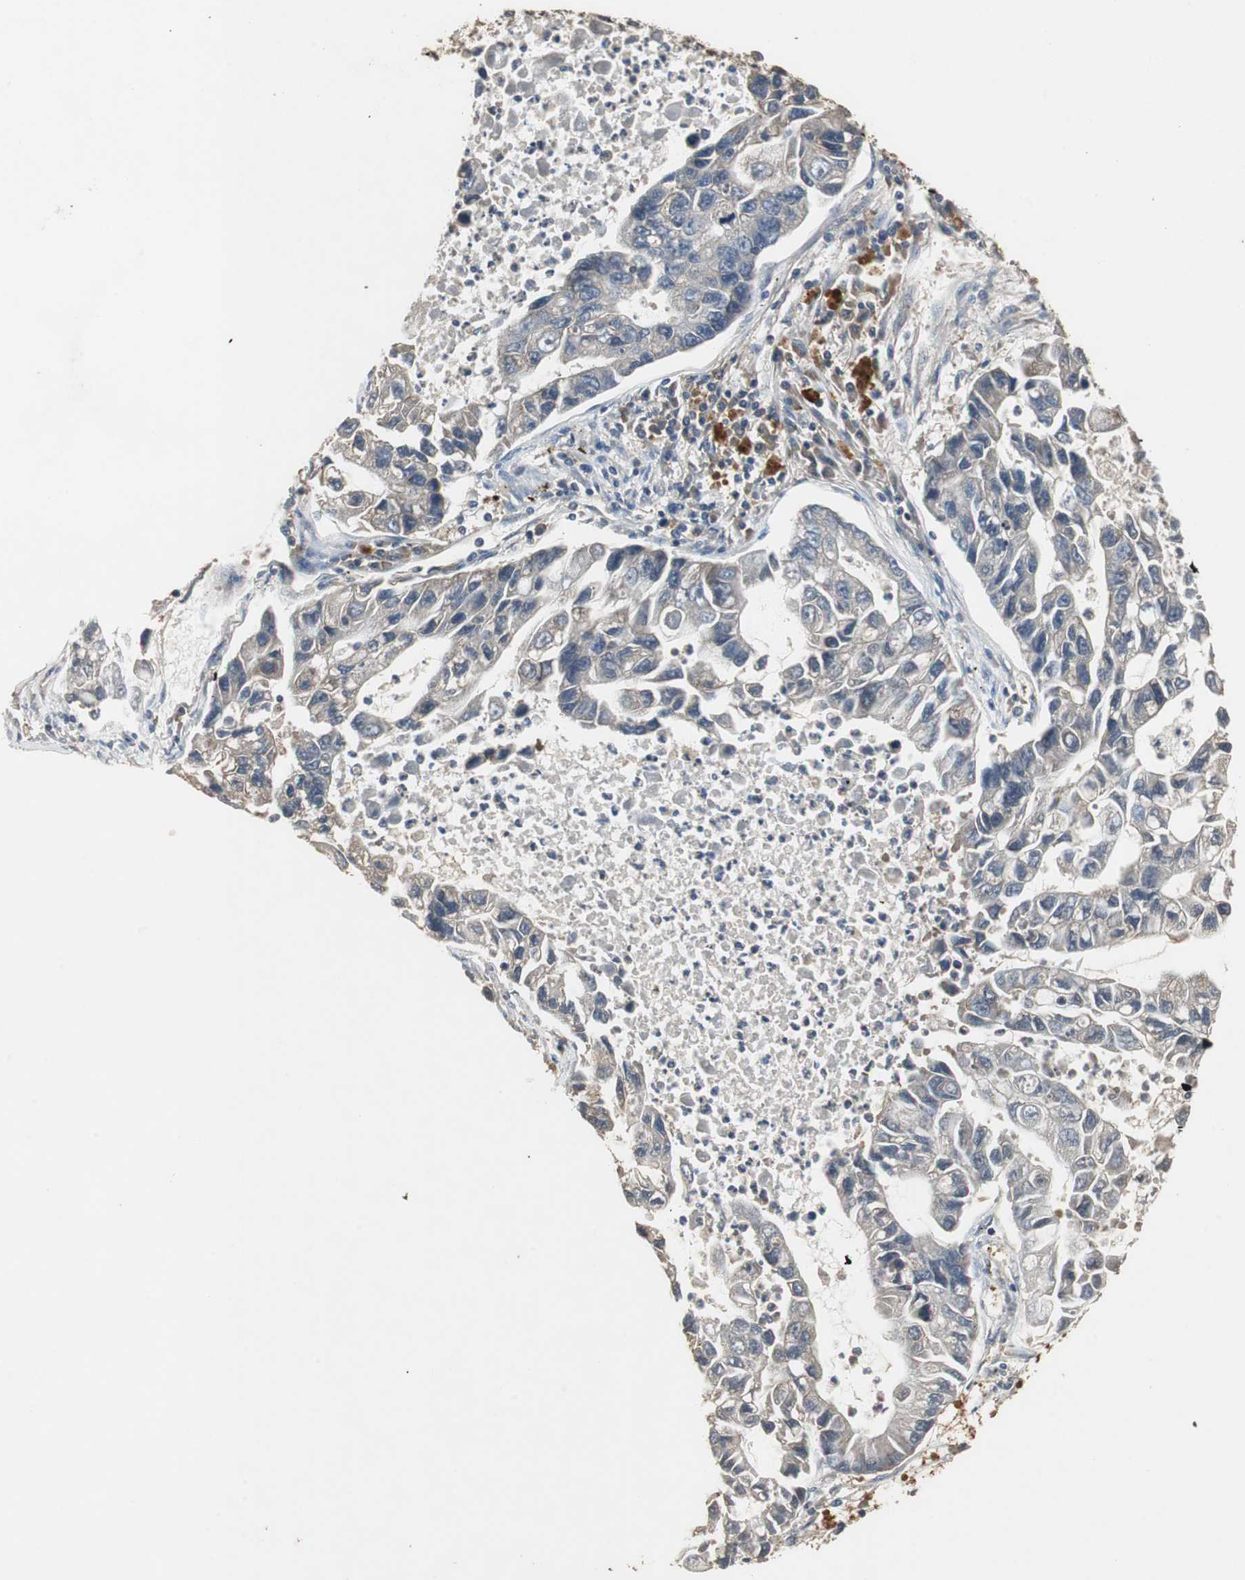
{"staining": {"intensity": "negative", "quantity": "none", "location": "none"}, "tissue": "lung cancer", "cell_type": "Tumor cells", "image_type": "cancer", "snomed": [{"axis": "morphology", "description": "Adenocarcinoma, NOS"}, {"axis": "topography", "description": "Lung"}], "caption": "There is no significant expression in tumor cells of lung adenocarcinoma.", "gene": "TNFRSF14", "patient": {"sex": "female", "age": 51}}